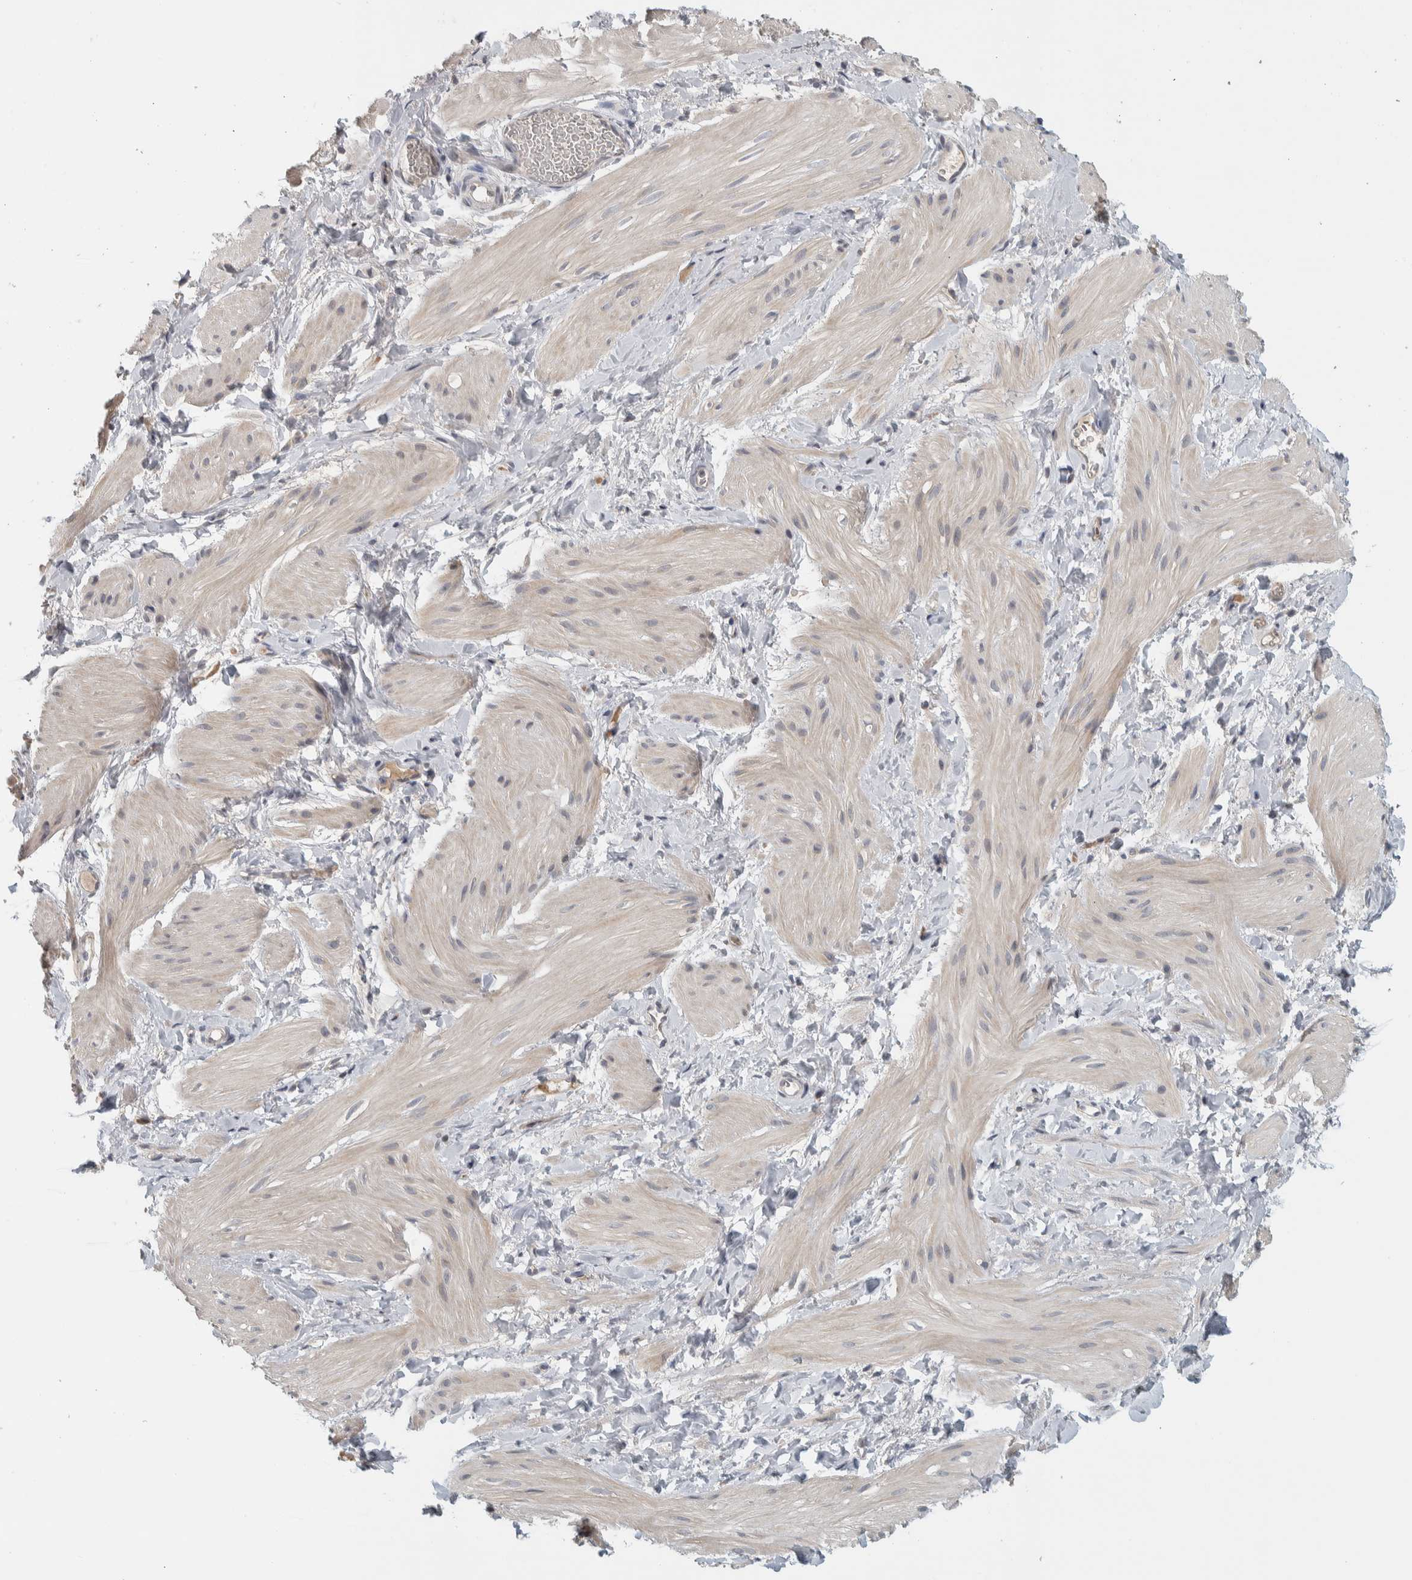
{"staining": {"intensity": "negative", "quantity": "none", "location": "none"}, "tissue": "smooth muscle", "cell_type": "Smooth muscle cells", "image_type": "normal", "snomed": [{"axis": "morphology", "description": "Normal tissue, NOS"}, {"axis": "topography", "description": "Smooth muscle"}], "caption": "Smooth muscle cells are negative for protein expression in unremarkable human smooth muscle.", "gene": "AFP", "patient": {"sex": "male", "age": 16}}